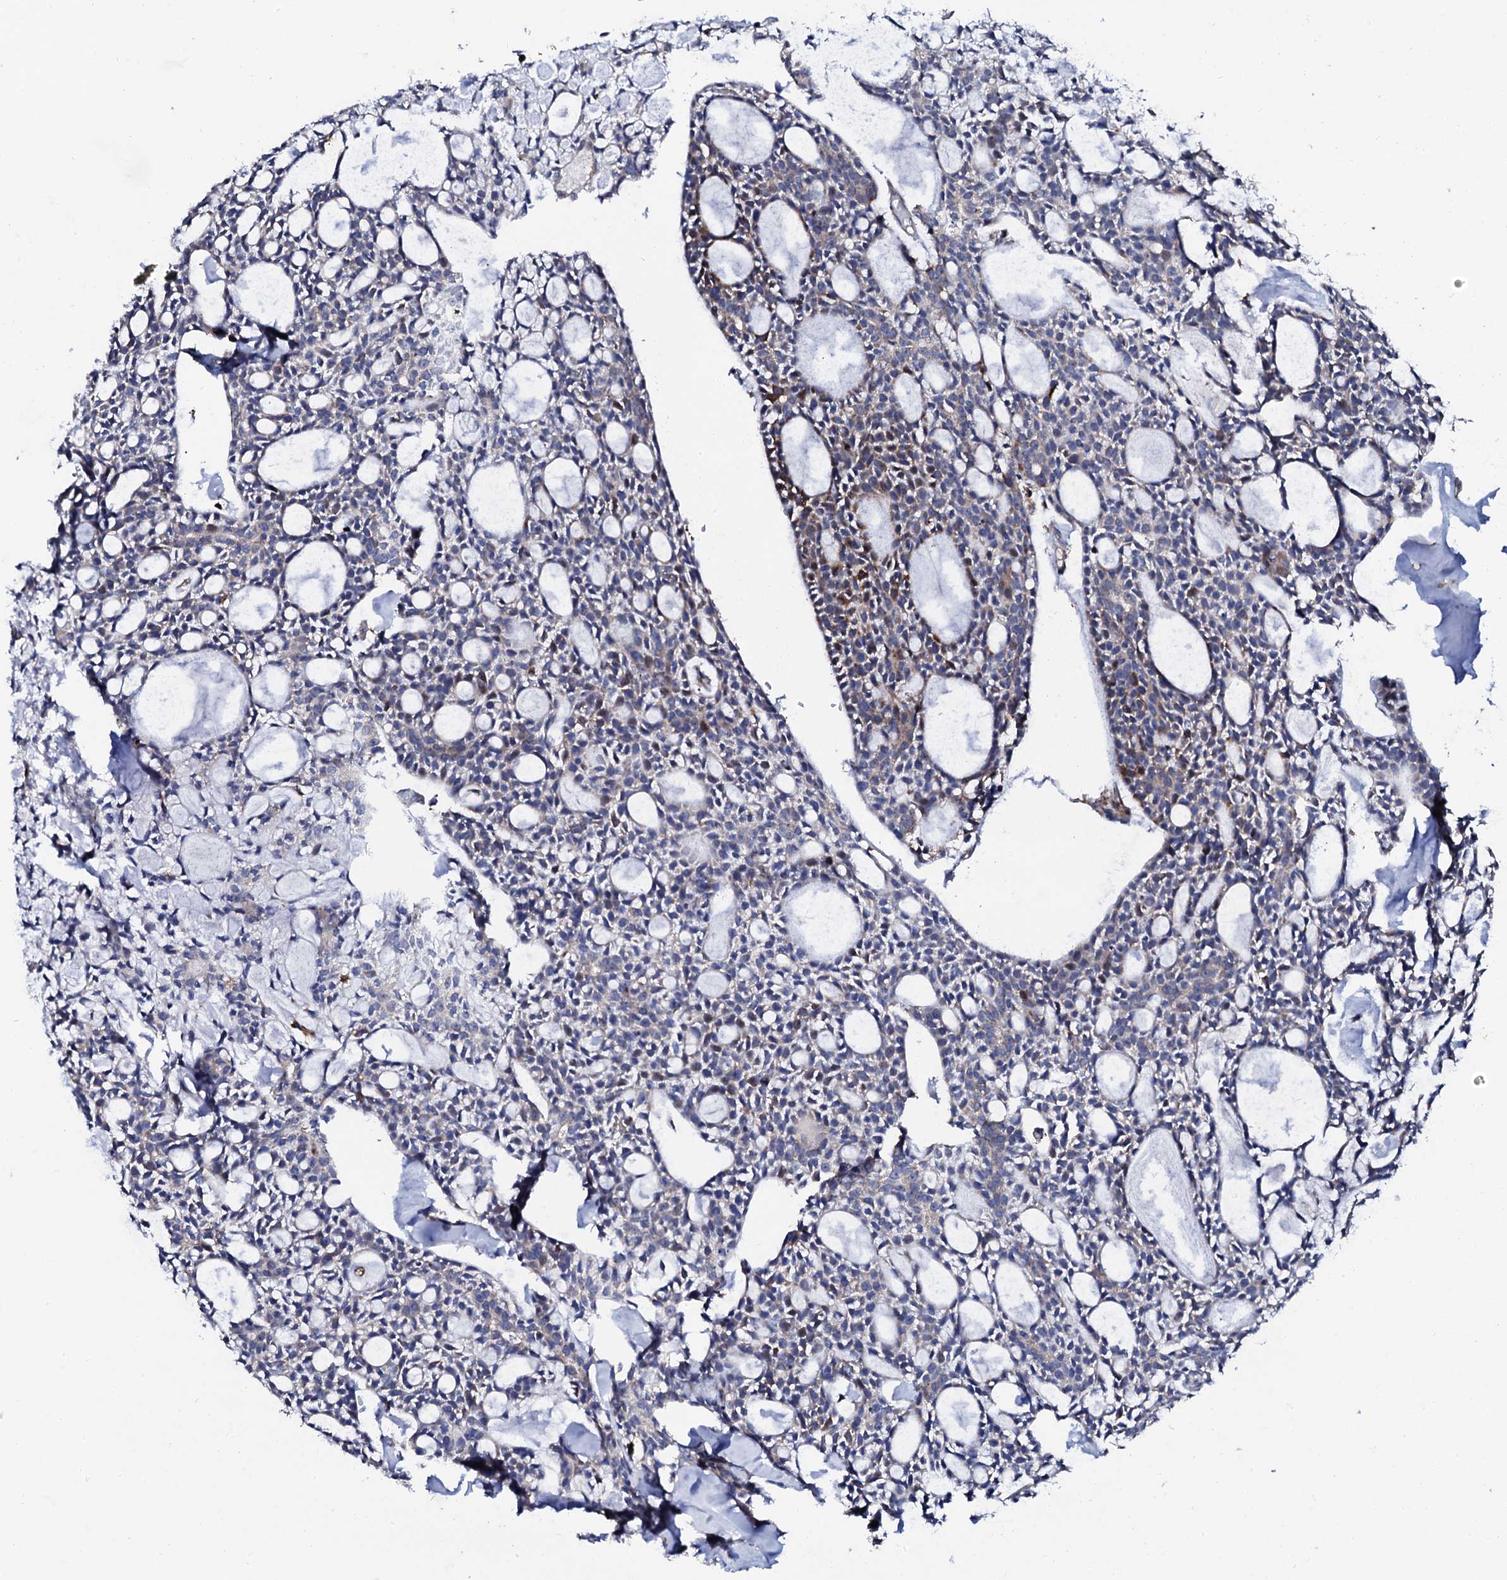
{"staining": {"intensity": "weak", "quantity": "<25%", "location": "cytoplasmic/membranous"}, "tissue": "head and neck cancer", "cell_type": "Tumor cells", "image_type": "cancer", "snomed": [{"axis": "morphology", "description": "Adenocarcinoma, NOS"}, {"axis": "topography", "description": "Salivary gland"}, {"axis": "topography", "description": "Head-Neck"}], "caption": "Human head and neck cancer (adenocarcinoma) stained for a protein using immunohistochemistry (IHC) reveals no positivity in tumor cells.", "gene": "TCIRG1", "patient": {"sex": "male", "age": 55}}